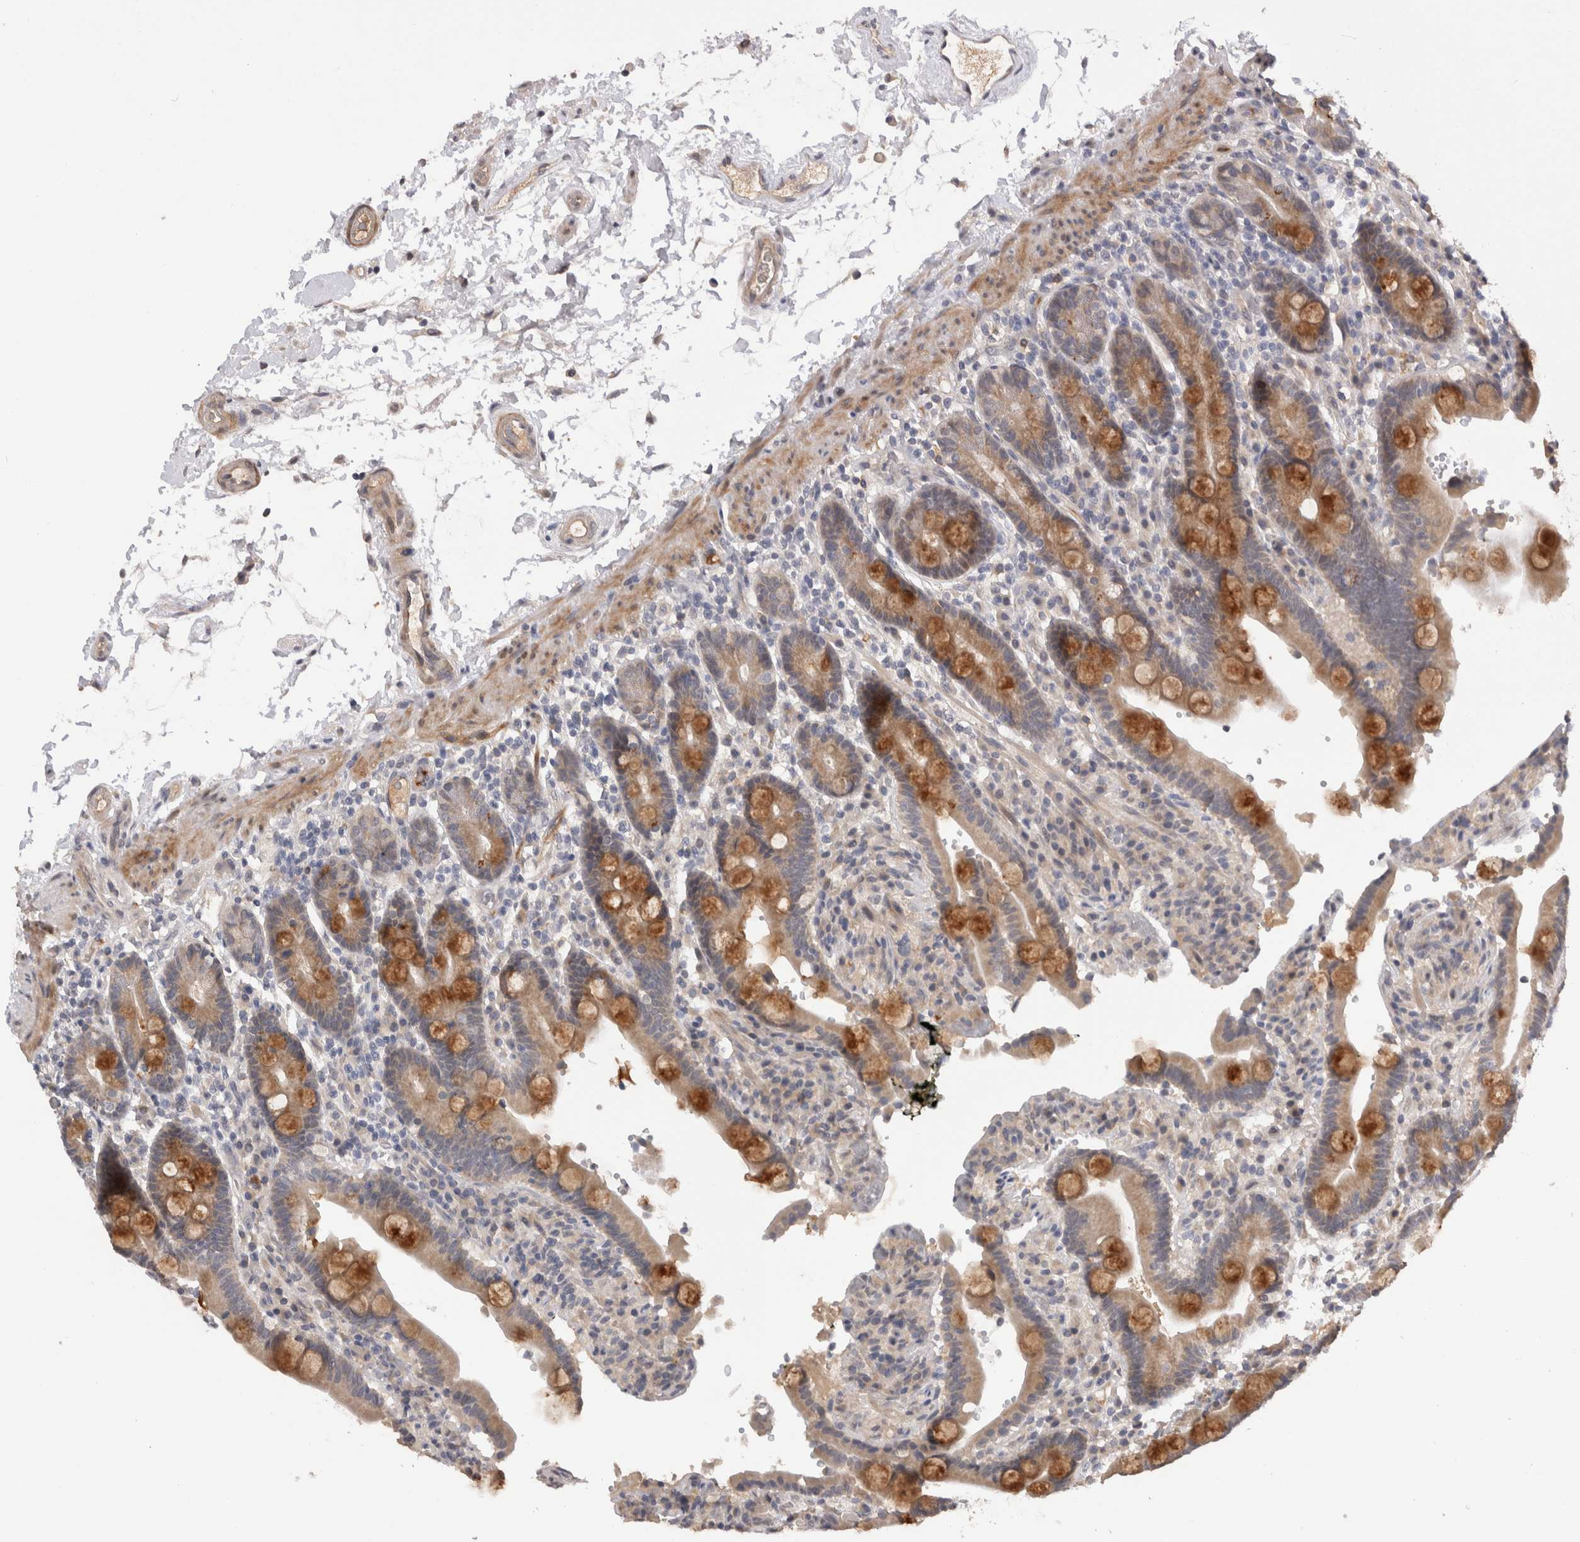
{"staining": {"intensity": "moderate", "quantity": ">75%", "location": "cytoplasmic/membranous"}, "tissue": "duodenum", "cell_type": "Glandular cells", "image_type": "normal", "snomed": [{"axis": "morphology", "description": "Normal tissue, NOS"}, {"axis": "topography", "description": "Small intestine, NOS"}], "caption": "This photomicrograph shows benign duodenum stained with immunohistochemistry (IHC) to label a protein in brown. The cytoplasmic/membranous of glandular cells show moderate positivity for the protein. Nuclei are counter-stained blue.", "gene": "CRYBG1", "patient": {"sex": "female", "age": 71}}